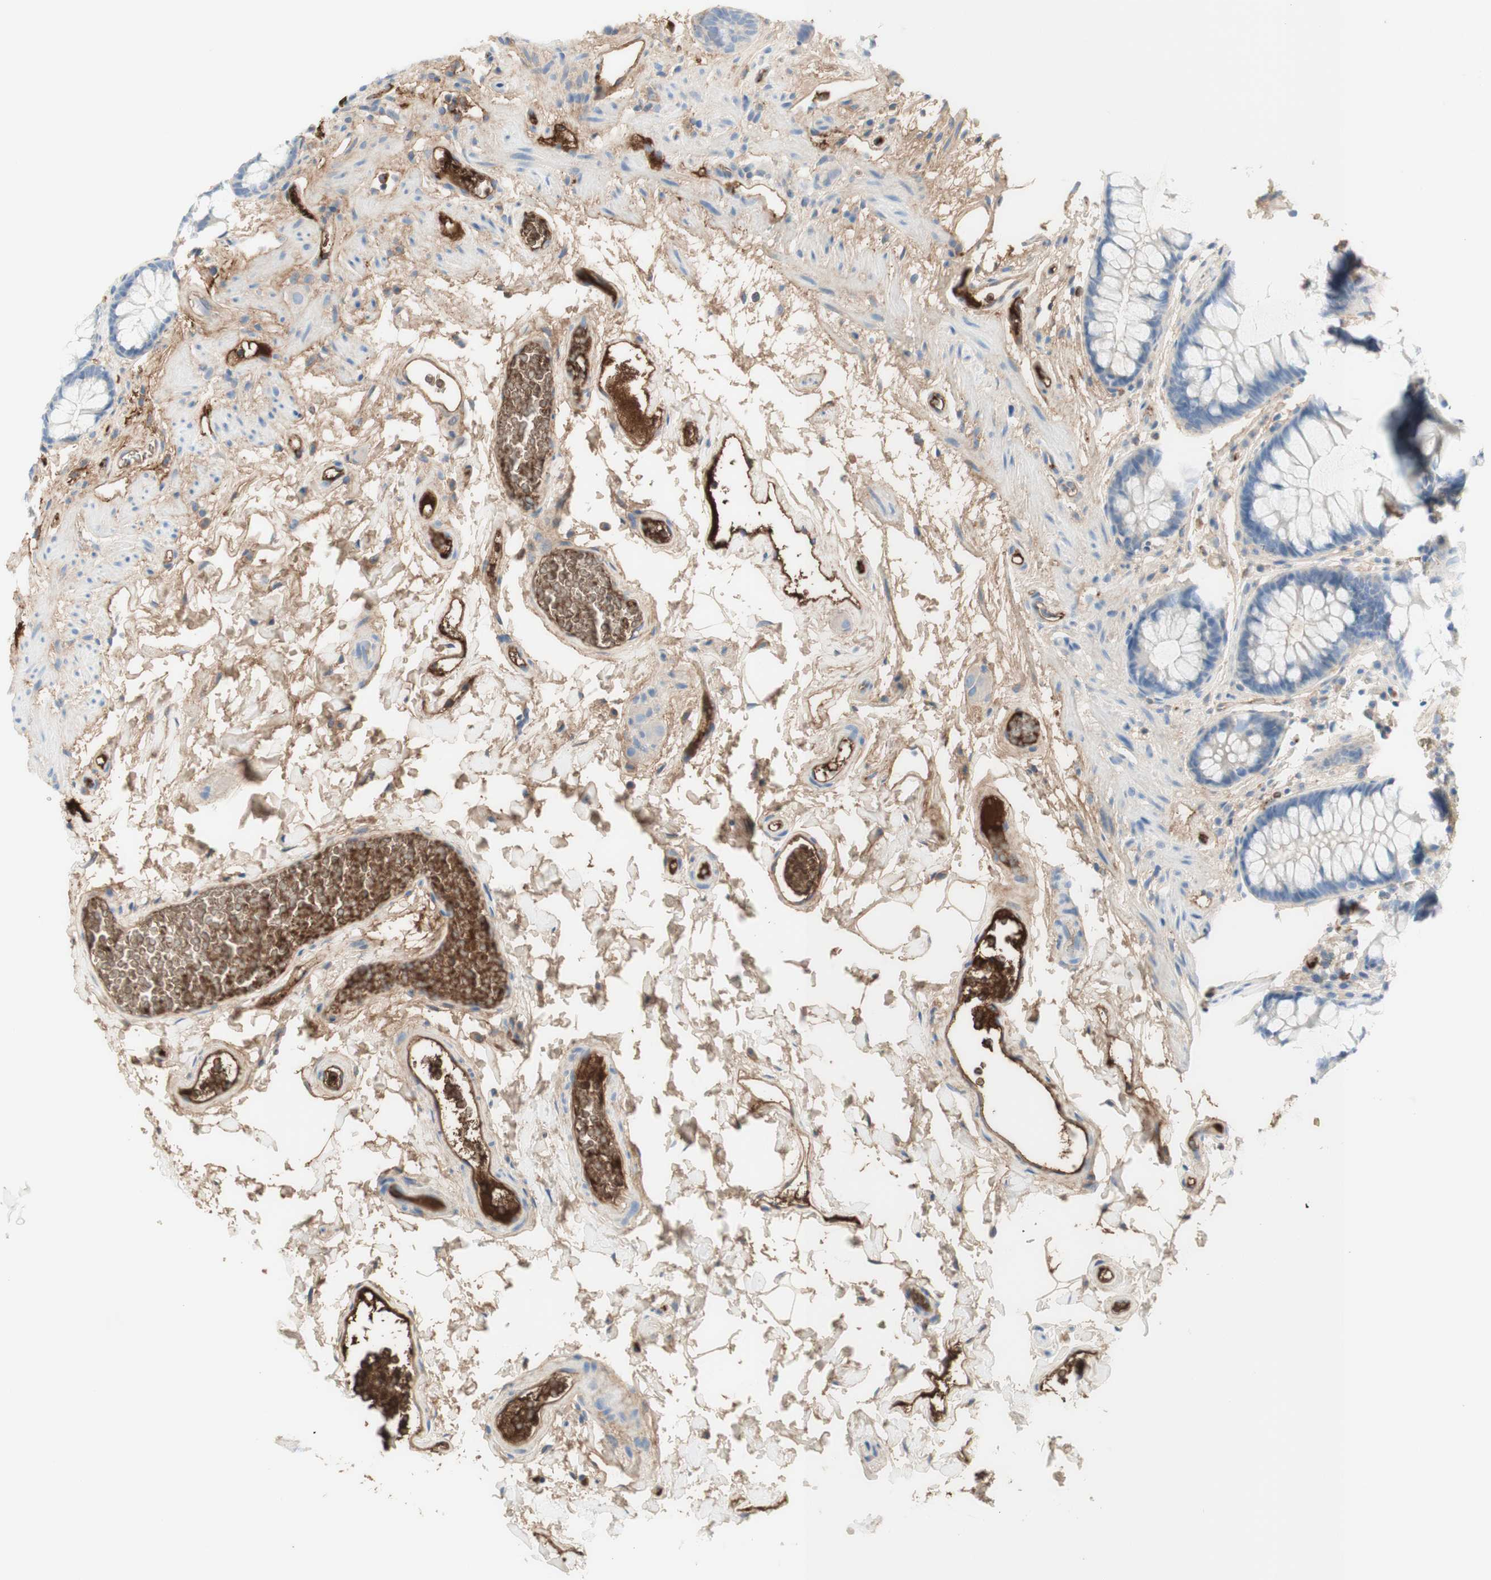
{"staining": {"intensity": "moderate", "quantity": ">75%", "location": "cytoplasmic/membranous"}, "tissue": "colon", "cell_type": "Endothelial cells", "image_type": "normal", "snomed": [{"axis": "morphology", "description": "Normal tissue, NOS"}, {"axis": "topography", "description": "Colon"}], "caption": "A brown stain highlights moderate cytoplasmic/membranous staining of a protein in endothelial cells of unremarkable colon.", "gene": "KNG1", "patient": {"sex": "female", "age": 80}}